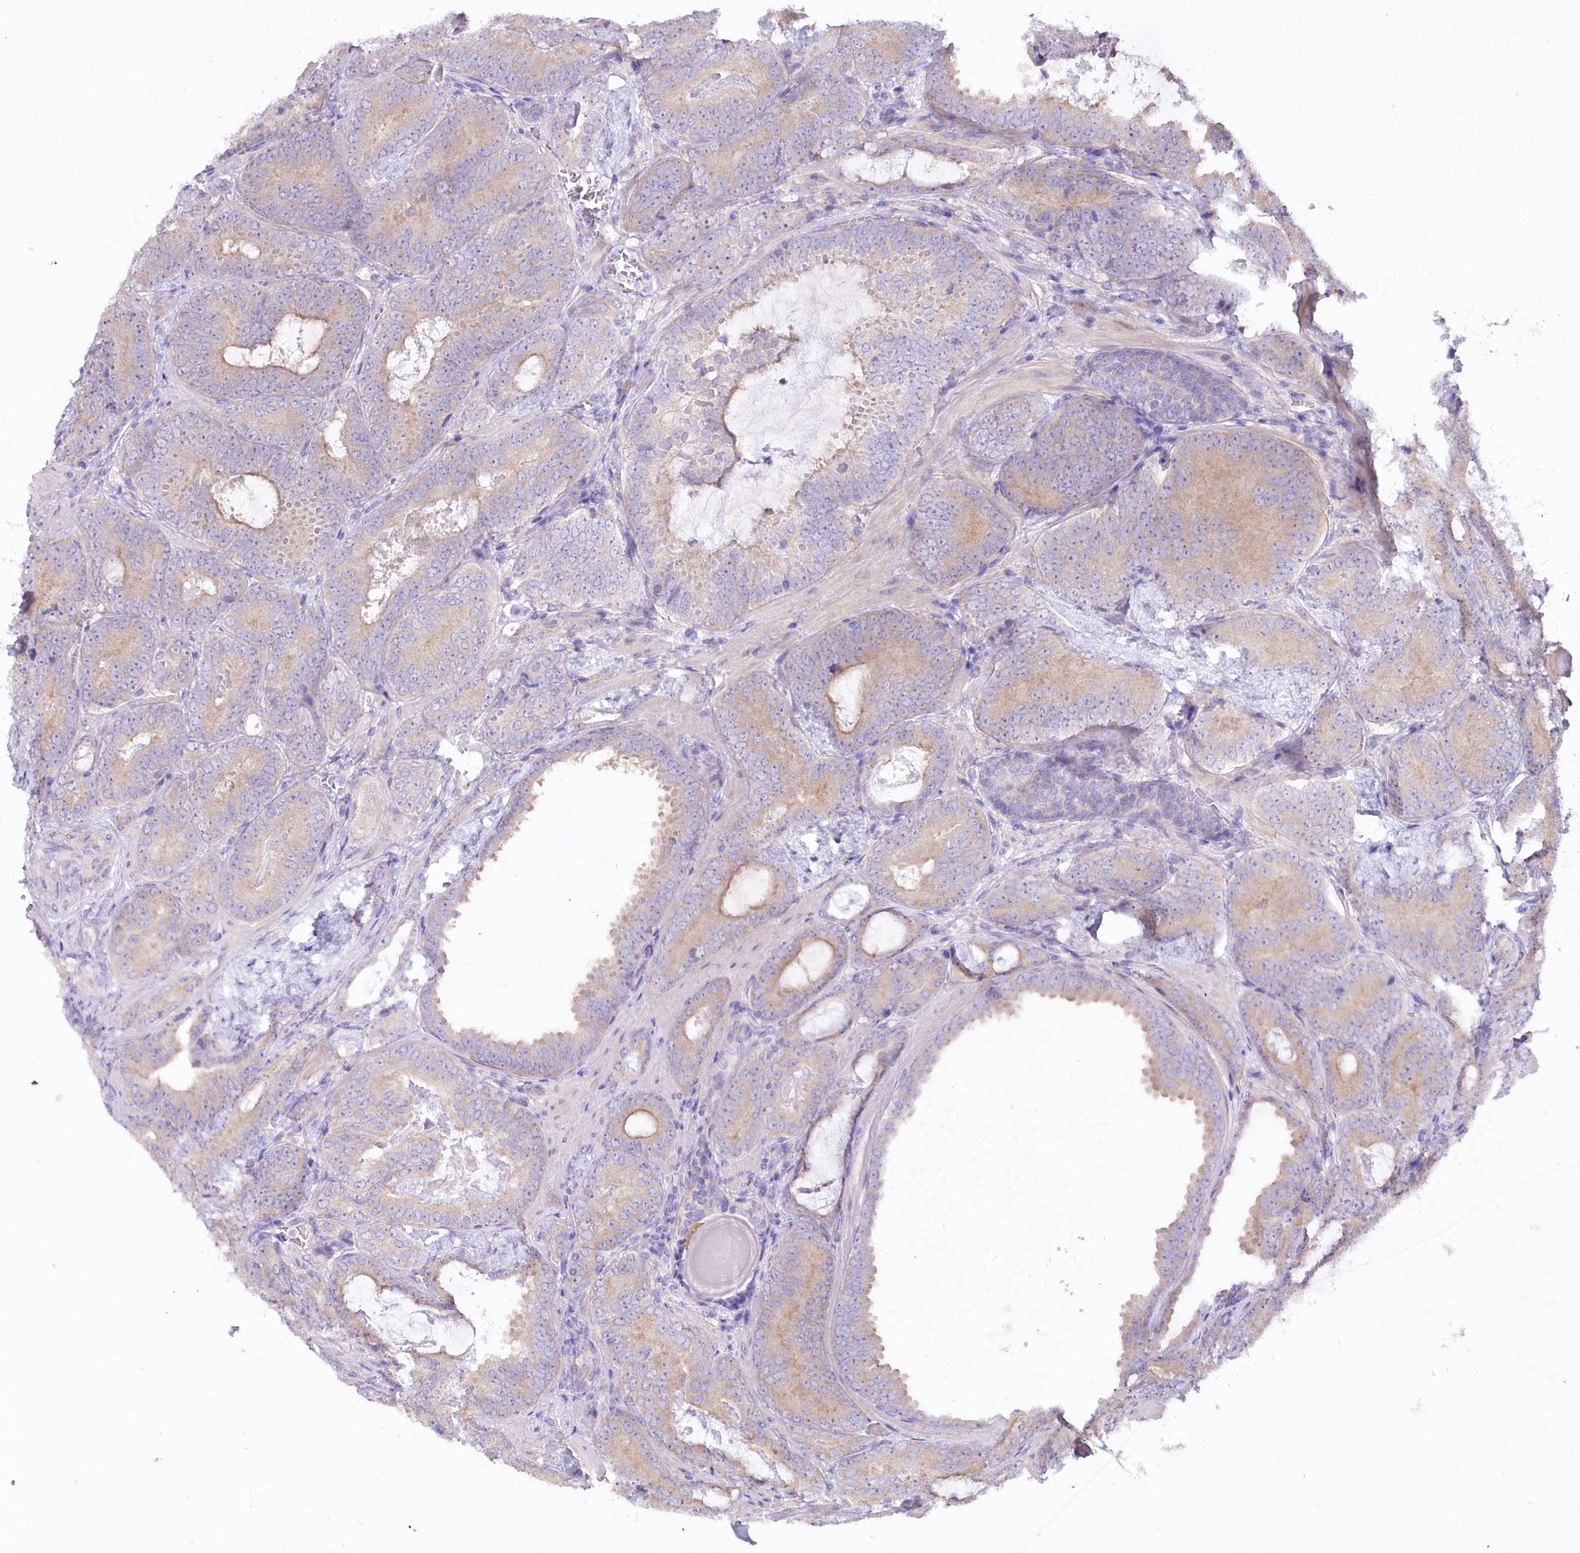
{"staining": {"intensity": "weak", "quantity": "25%-75%", "location": "cytoplasmic/membranous"}, "tissue": "prostate cancer", "cell_type": "Tumor cells", "image_type": "cancer", "snomed": [{"axis": "morphology", "description": "Adenocarcinoma, Low grade"}, {"axis": "topography", "description": "Prostate"}], "caption": "The micrograph displays immunohistochemical staining of low-grade adenocarcinoma (prostate). There is weak cytoplasmic/membranous staining is appreciated in approximately 25%-75% of tumor cells.", "gene": "MYOZ1", "patient": {"sex": "male", "age": 60}}